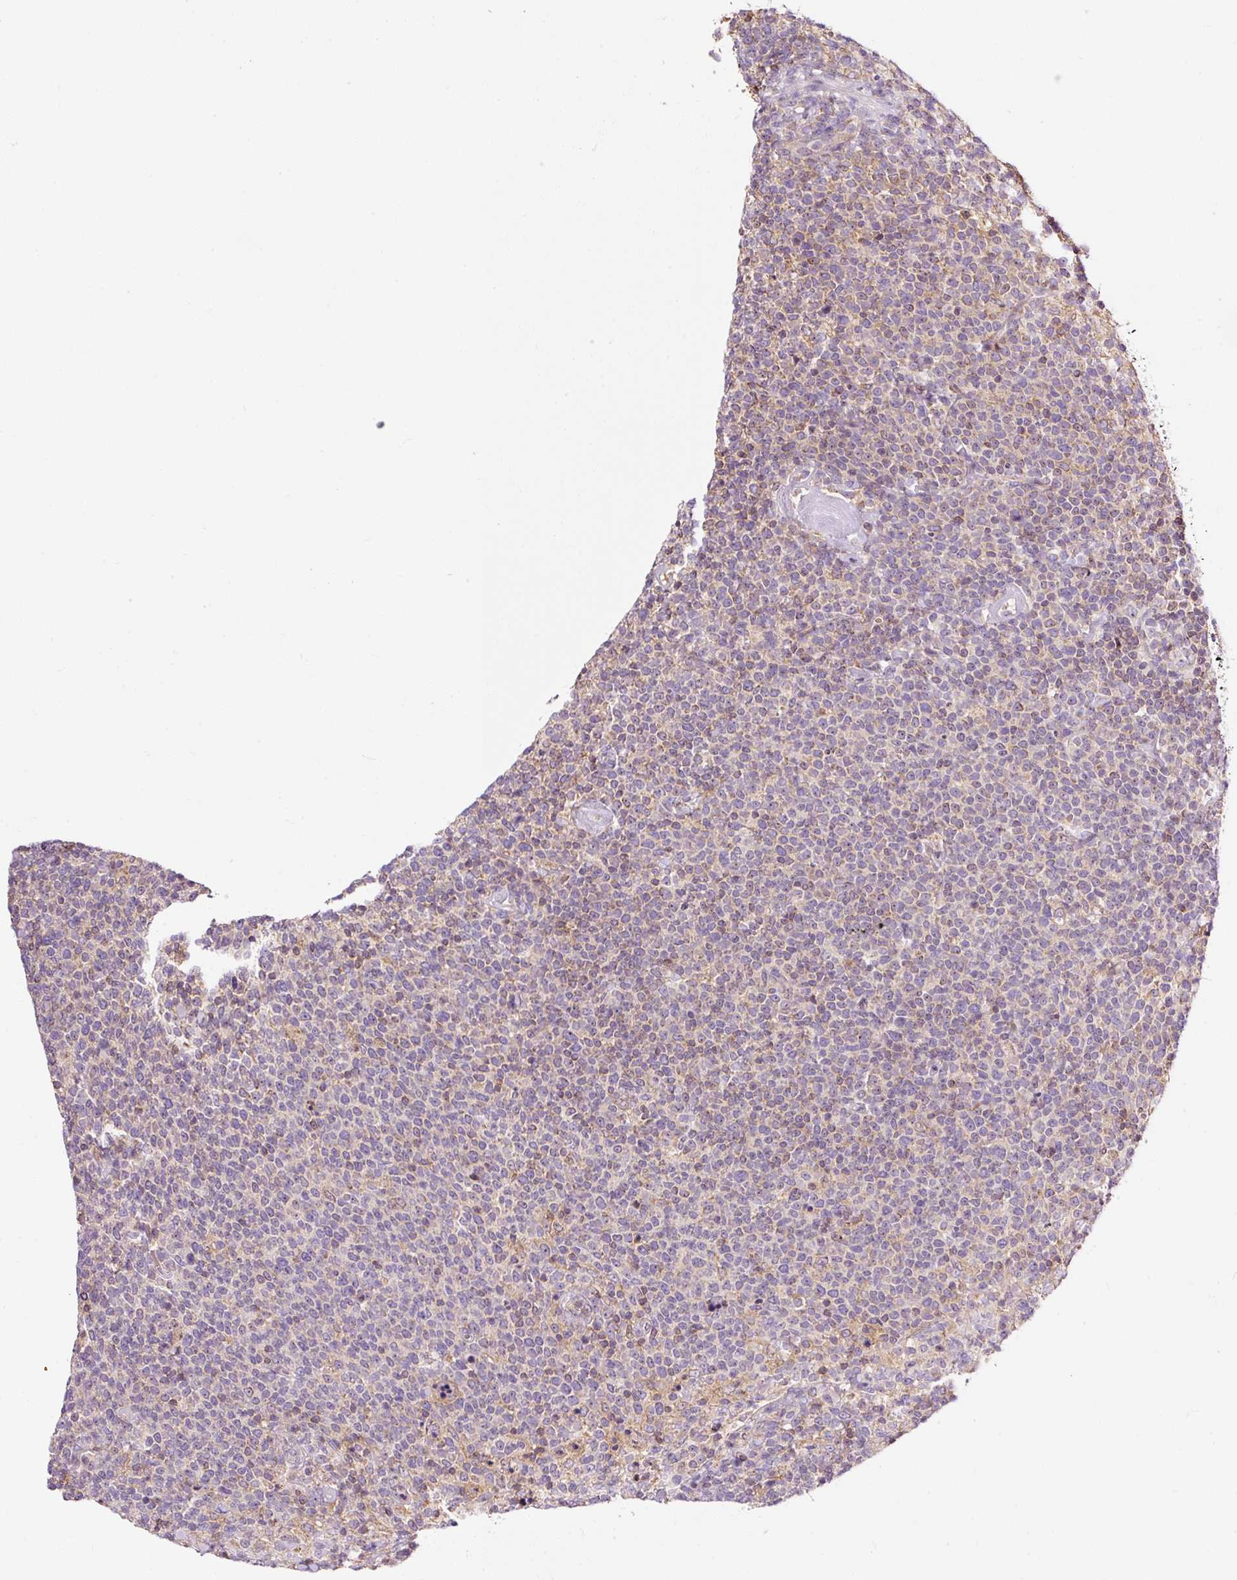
{"staining": {"intensity": "negative", "quantity": "none", "location": "none"}, "tissue": "lymphoma", "cell_type": "Tumor cells", "image_type": "cancer", "snomed": [{"axis": "morphology", "description": "Malignant lymphoma, non-Hodgkin's type, High grade"}, {"axis": "topography", "description": "Lymph node"}], "caption": "High-grade malignant lymphoma, non-Hodgkin's type was stained to show a protein in brown. There is no significant staining in tumor cells.", "gene": "BOLA3", "patient": {"sex": "male", "age": 61}}